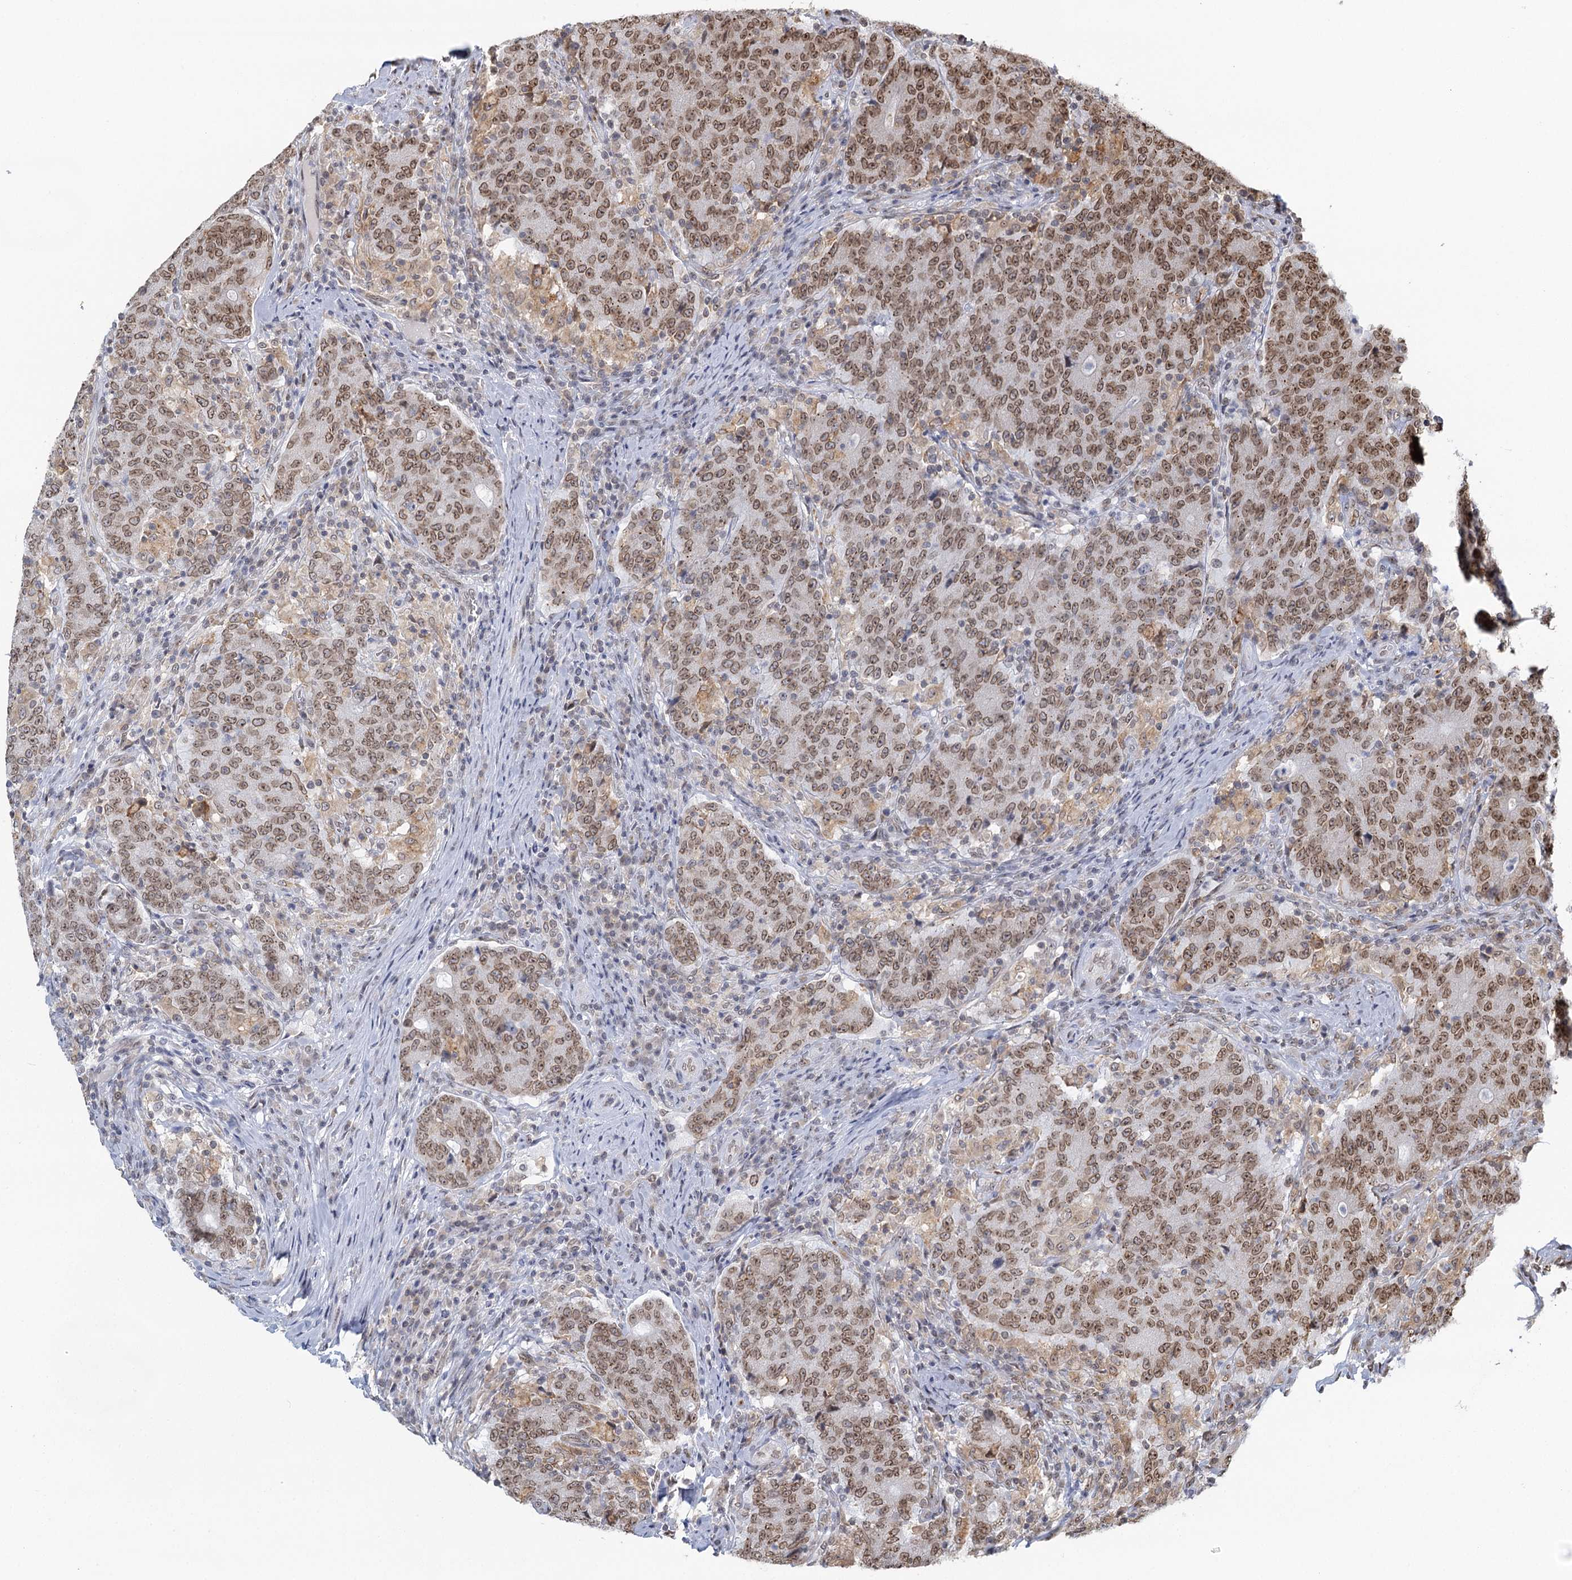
{"staining": {"intensity": "moderate", "quantity": ">75%", "location": "cytoplasmic/membranous,nuclear"}, "tissue": "colorectal cancer", "cell_type": "Tumor cells", "image_type": "cancer", "snomed": [{"axis": "morphology", "description": "Adenocarcinoma, NOS"}, {"axis": "topography", "description": "Colon"}], "caption": "Protein expression analysis of human colorectal cancer reveals moderate cytoplasmic/membranous and nuclear expression in about >75% of tumor cells. The staining is performed using DAB (3,3'-diaminobenzidine) brown chromogen to label protein expression. The nuclei are counter-stained blue using hematoxylin.", "gene": "TREX1", "patient": {"sex": "female", "age": 75}}